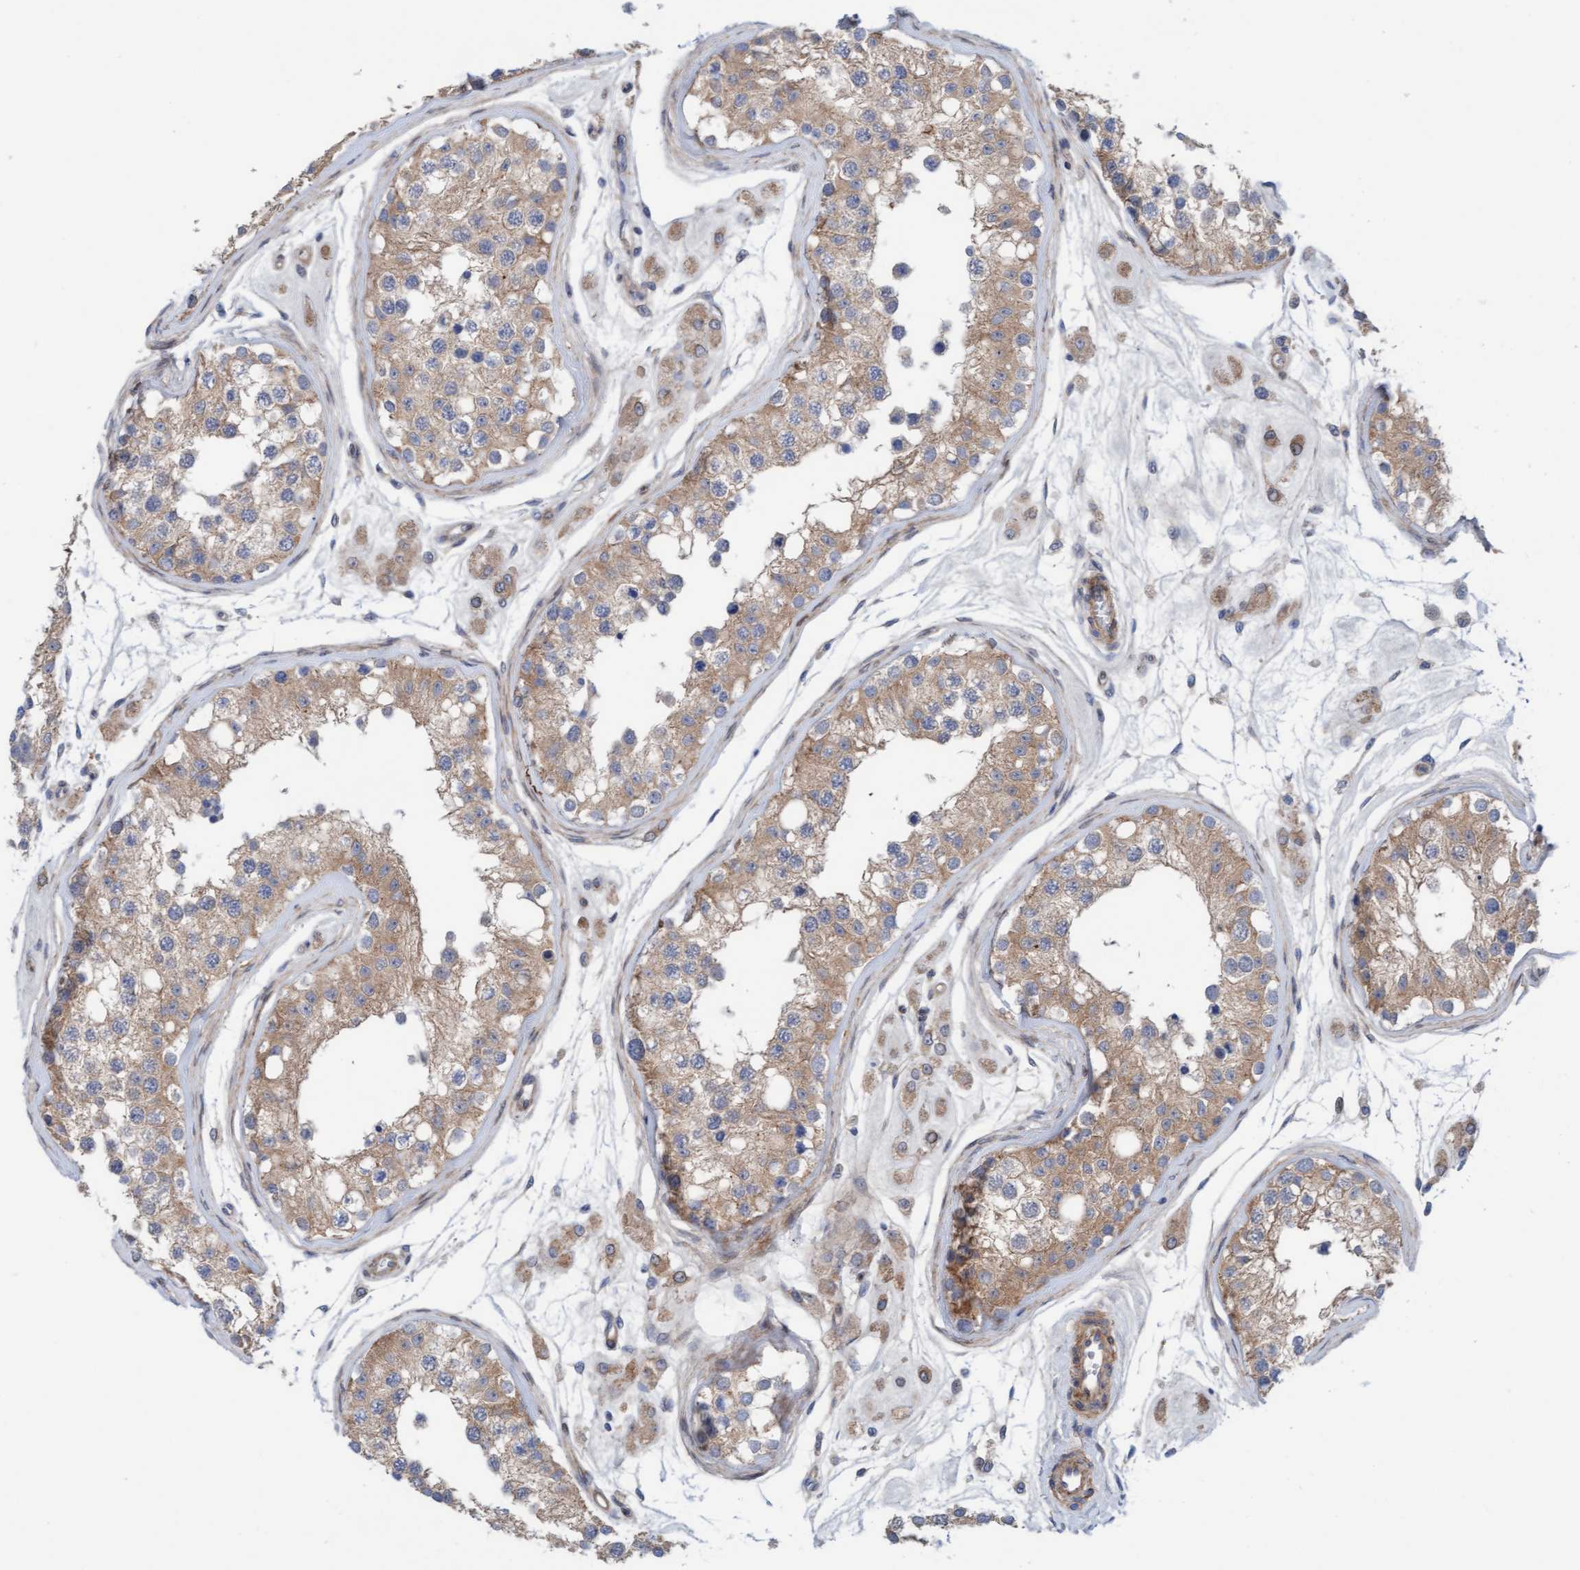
{"staining": {"intensity": "moderate", "quantity": ">75%", "location": "cytoplasmic/membranous"}, "tissue": "testis", "cell_type": "Cells in seminiferous ducts", "image_type": "normal", "snomed": [{"axis": "morphology", "description": "Normal tissue, NOS"}, {"axis": "morphology", "description": "Adenocarcinoma, metastatic, NOS"}, {"axis": "topography", "description": "Testis"}], "caption": "A brown stain highlights moderate cytoplasmic/membranous expression of a protein in cells in seminiferous ducts of unremarkable testis. The staining was performed using DAB, with brown indicating positive protein expression. Nuclei are stained blue with hematoxylin.", "gene": "CDK5RAP3", "patient": {"sex": "male", "age": 26}}